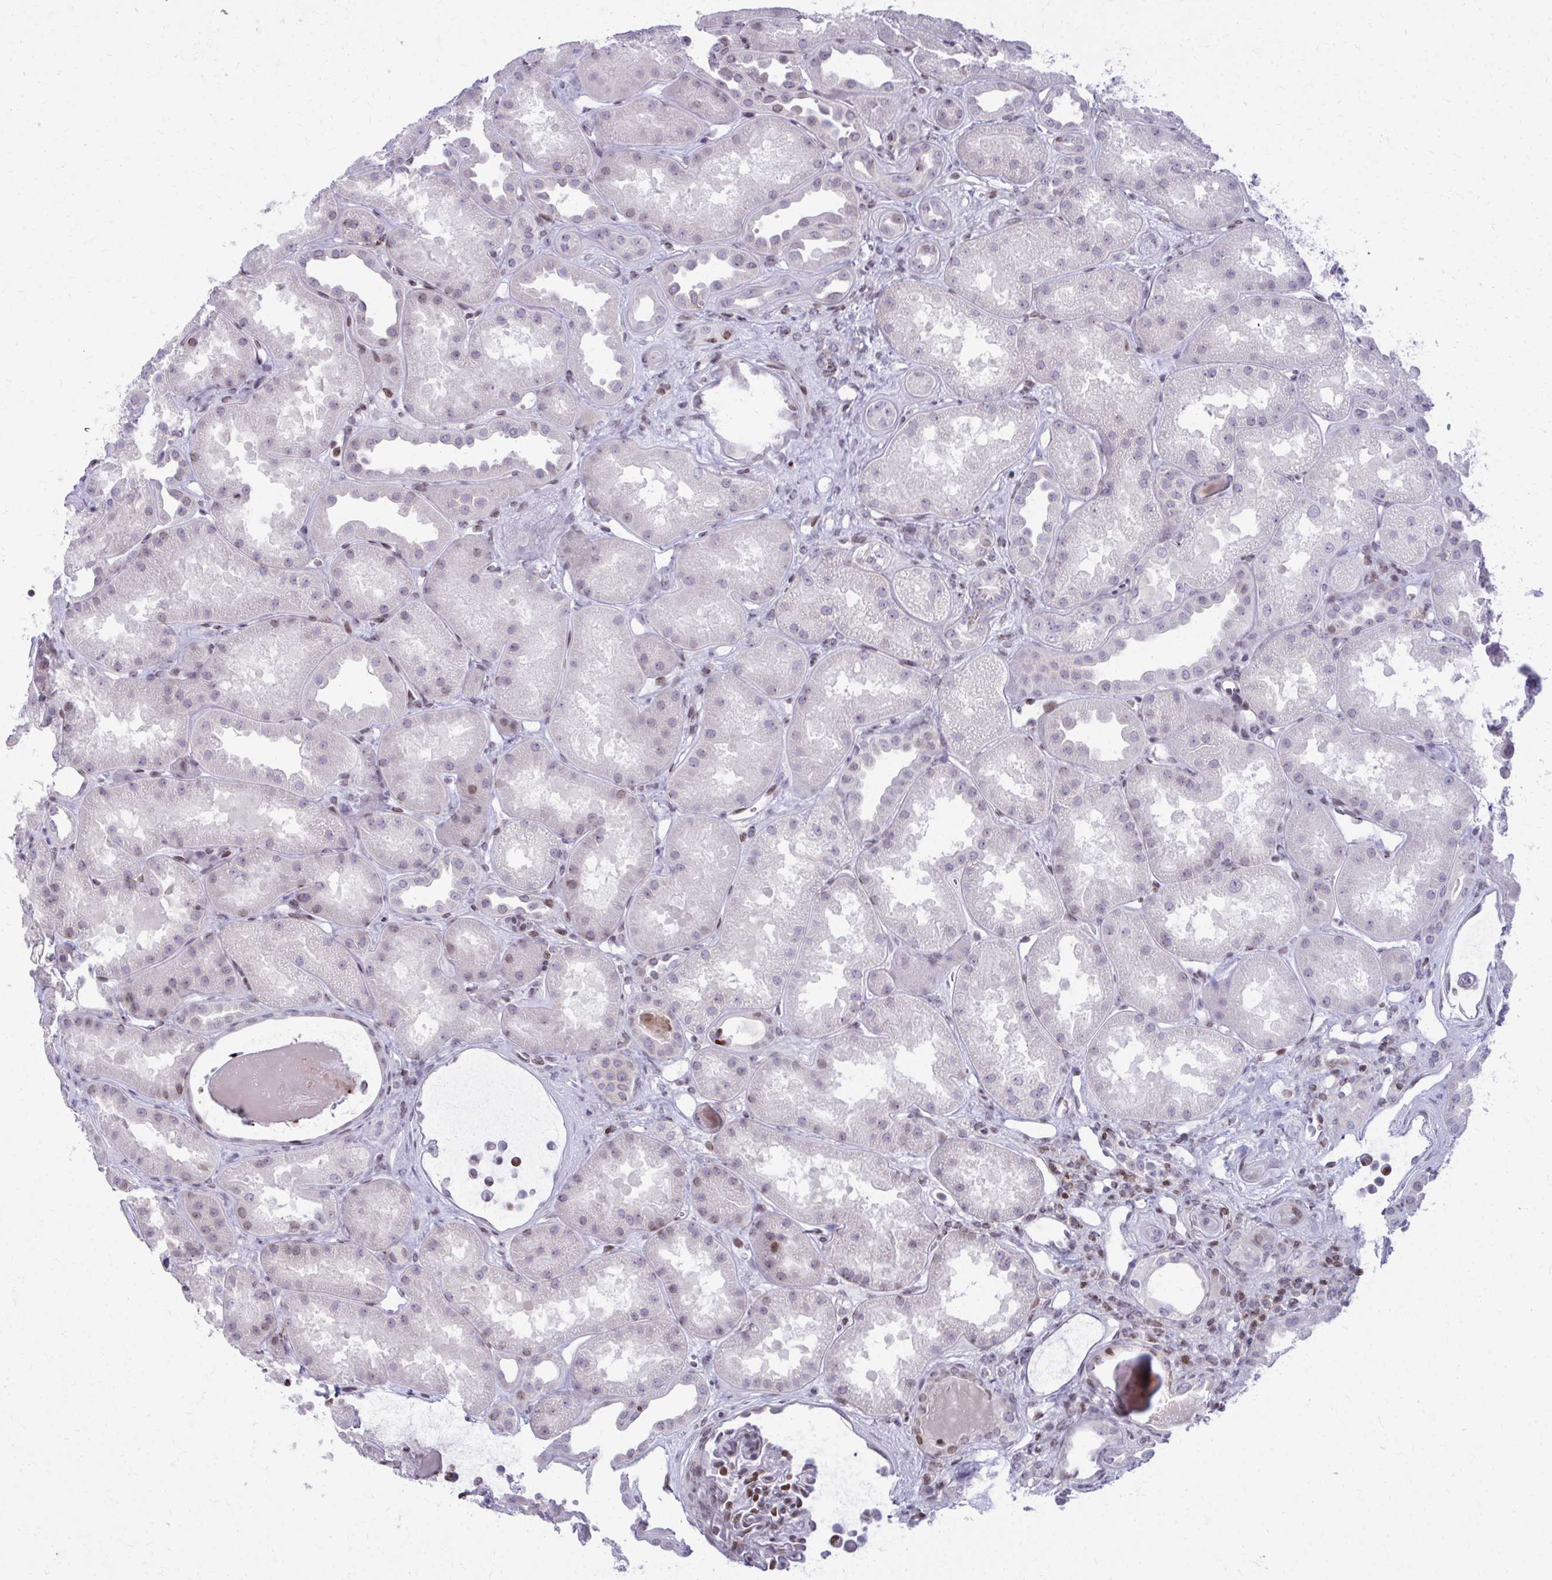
{"staining": {"intensity": "moderate", "quantity": "25%-75%", "location": "nuclear"}, "tissue": "kidney", "cell_type": "Cells in glomeruli", "image_type": "normal", "snomed": [{"axis": "morphology", "description": "Normal tissue, NOS"}, {"axis": "topography", "description": "Kidney"}], "caption": "The image shows a brown stain indicating the presence of a protein in the nuclear of cells in glomeruli in kidney.", "gene": "AP5M1", "patient": {"sex": "male", "age": 61}}